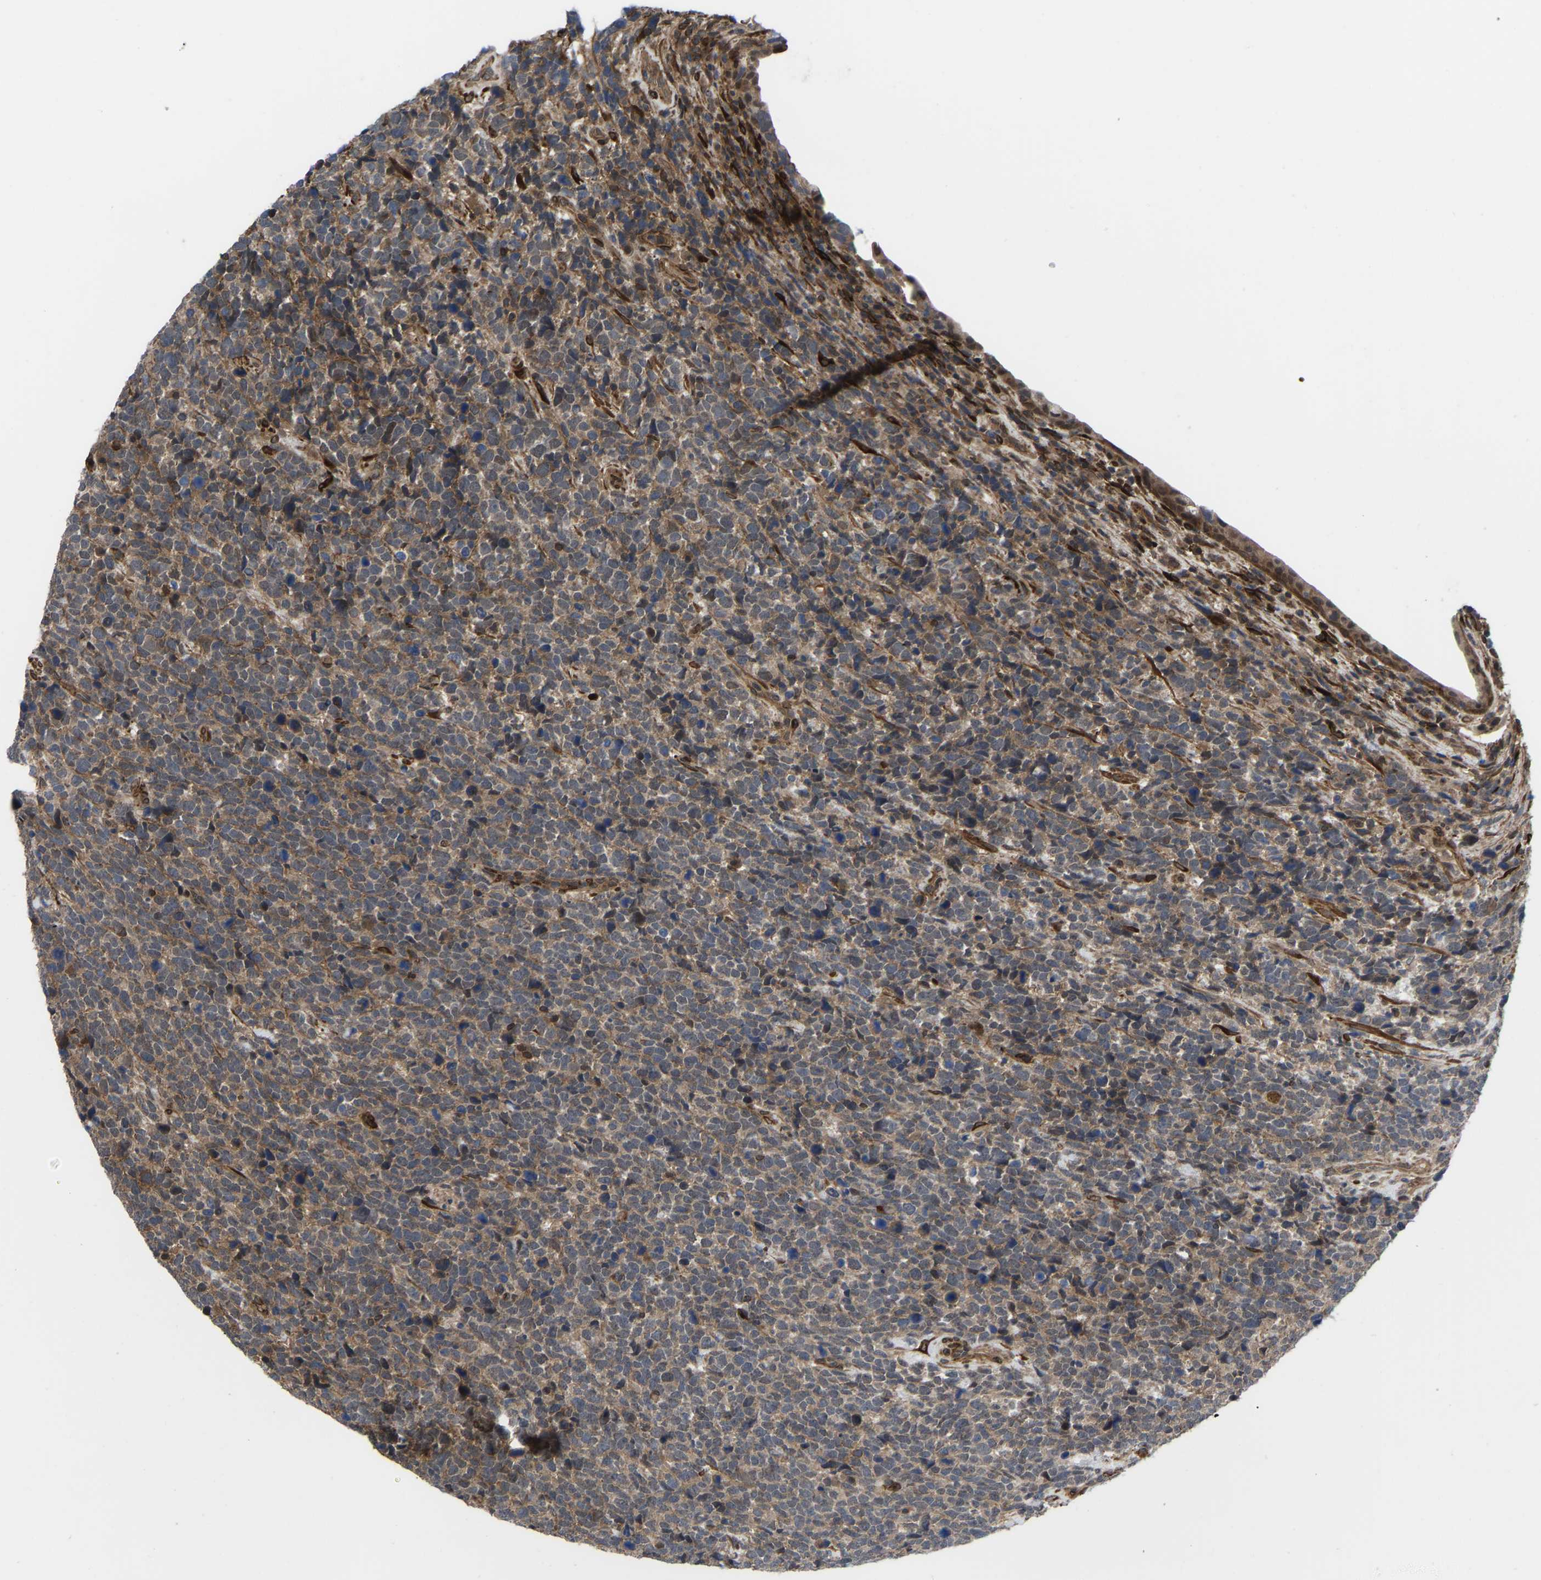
{"staining": {"intensity": "moderate", "quantity": ">75%", "location": "cytoplasmic/membranous"}, "tissue": "urothelial cancer", "cell_type": "Tumor cells", "image_type": "cancer", "snomed": [{"axis": "morphology", "description": "Urothelial carcinoma, High grade"}, {"axis": "topography", "description": "Urinary bladder"}], "caption": "Human urothelial cancer stained with a brown dye reveals moderate cytoplasmic/membranous positive staining in approximately >75% of tumor cells.", "gene": "CYP7B1", "patient": {"sex": "female", "age": 82}}